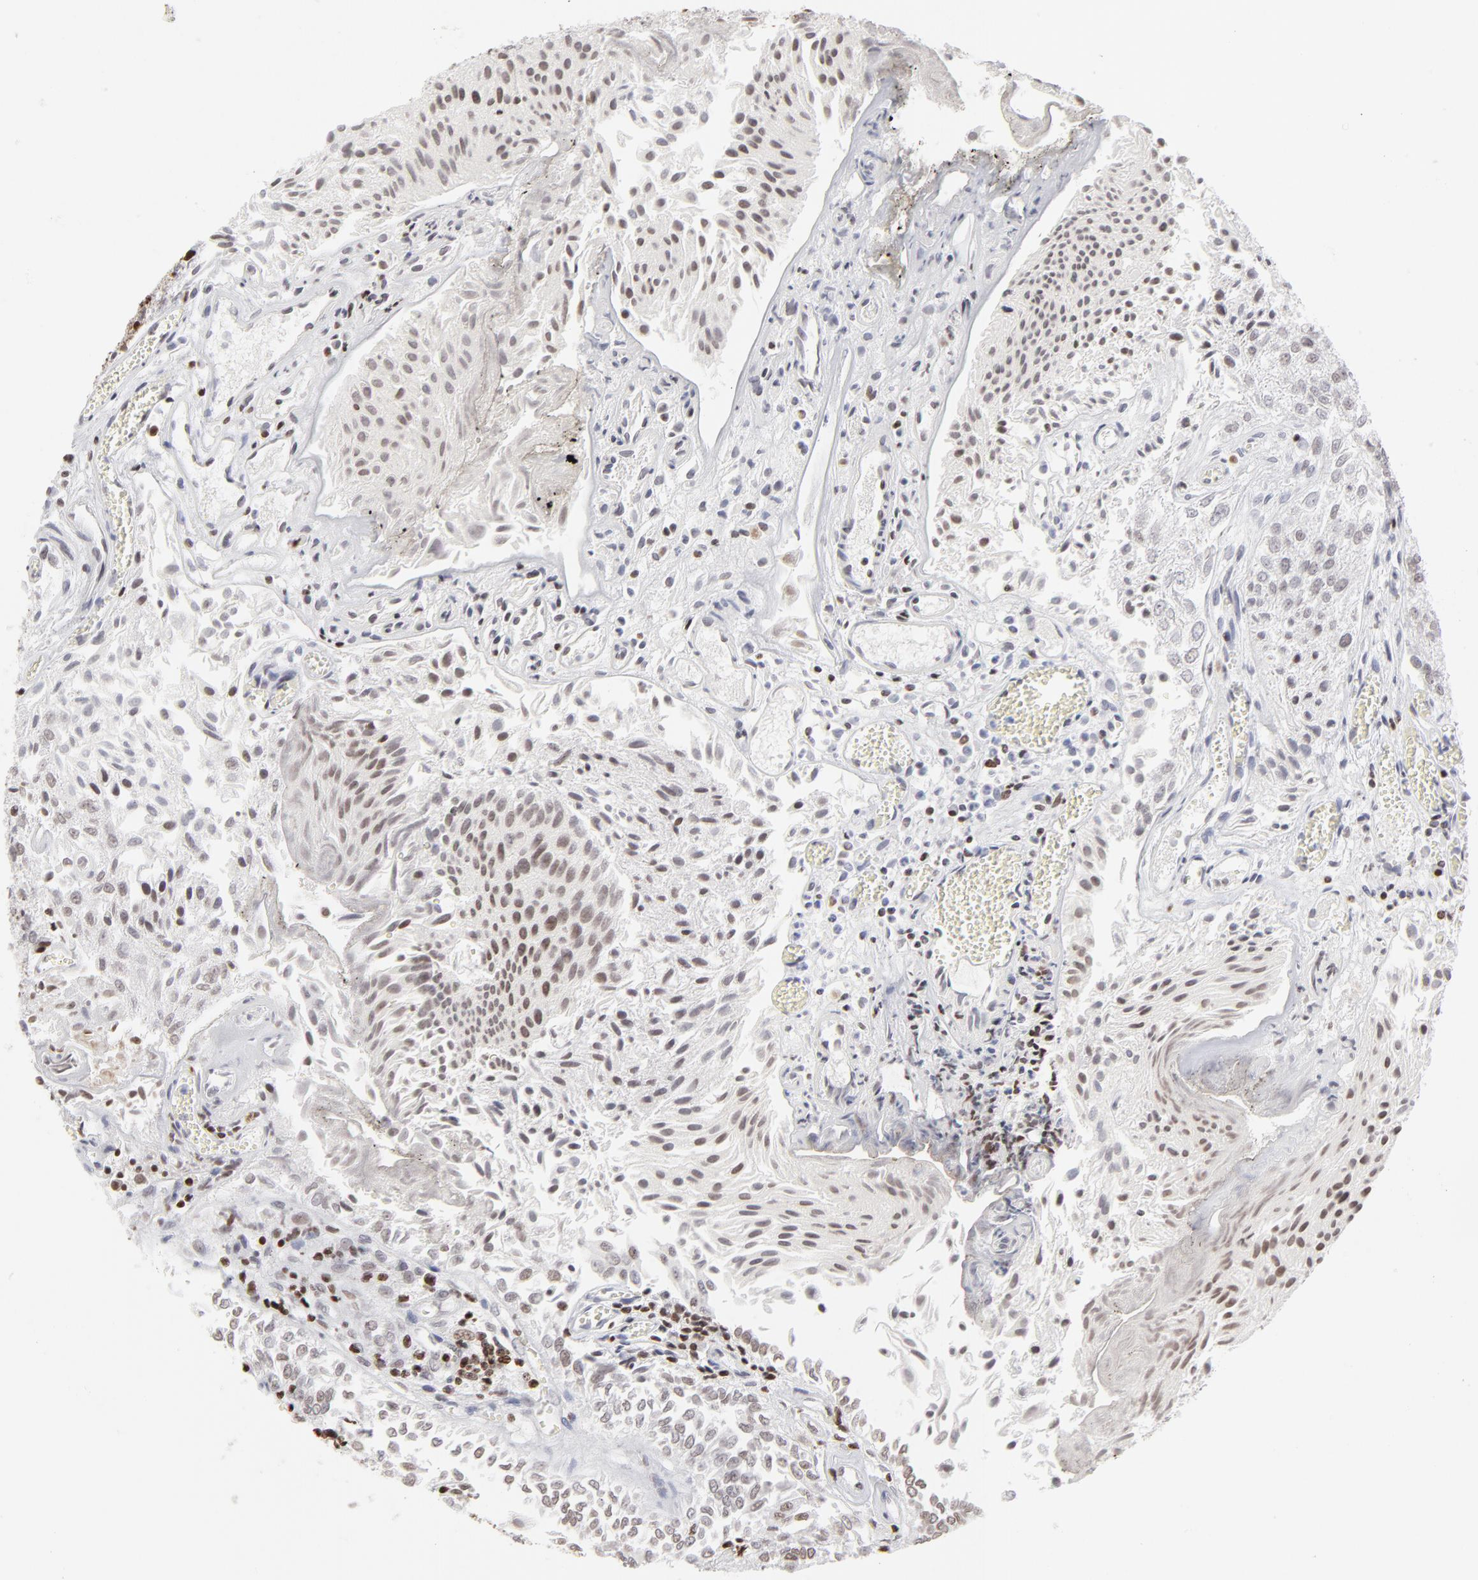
{"staining": {"intensity": "weak", "quantity": "<25%", "location": "nuclear"}, "tissue": "urothelial cancer", "cell_type": "Tumor cells", "image_type": "cancer", "snomed": [{"axis": "morphology", "description": "Urothelial carcinoma, Low grade"}, {"axis": "topography", "description": "Urinary bladder"}], "caption": "Immunohistochemical staining of human urothelial carcinoma (low-grade) demonstrates no significant staining in tumor cells.", "gene": "PARP1", "patient": {"sex": "male", "age": 86}}